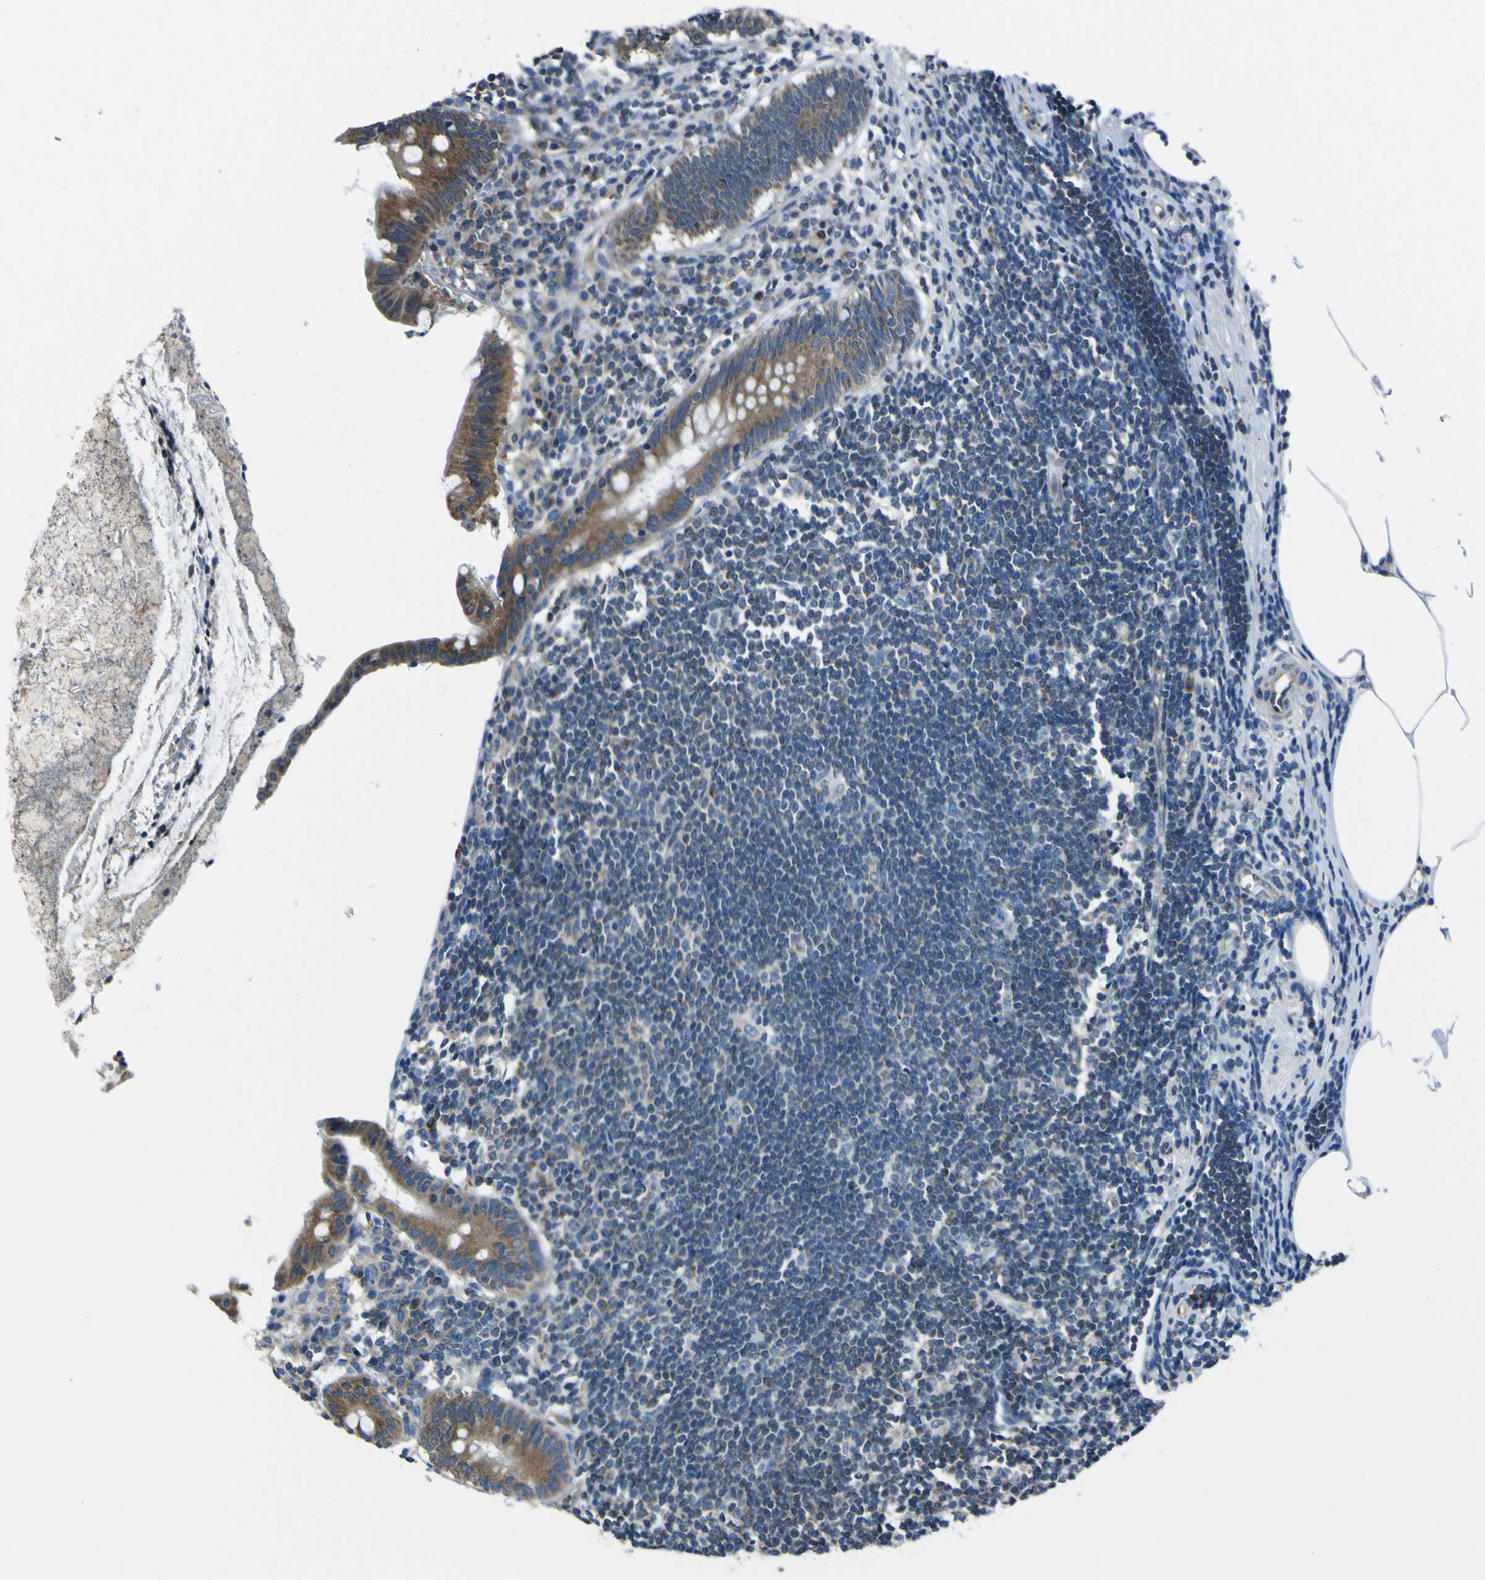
{"staining": {"intensity": "moderate", "quantity": ">75%", "location": "cytoplasmic/membranous"}, "tissue": "appendix", "cell_type": "Glandular cells", "image_type": "normal", "snomed": [{"axis": "morphology", "description": "Normal tissue, NOS"}, {"axis": "topography", "description": "Appendix"}], "caption": "Glandular cells show moderate cytoplasmic/membranous positivity in approximately >75% of cells in unremarkable appendix. Nuclei are stained in blue.", "gene": "STIM1", "patient": {"sex": "female", "age": 50}}